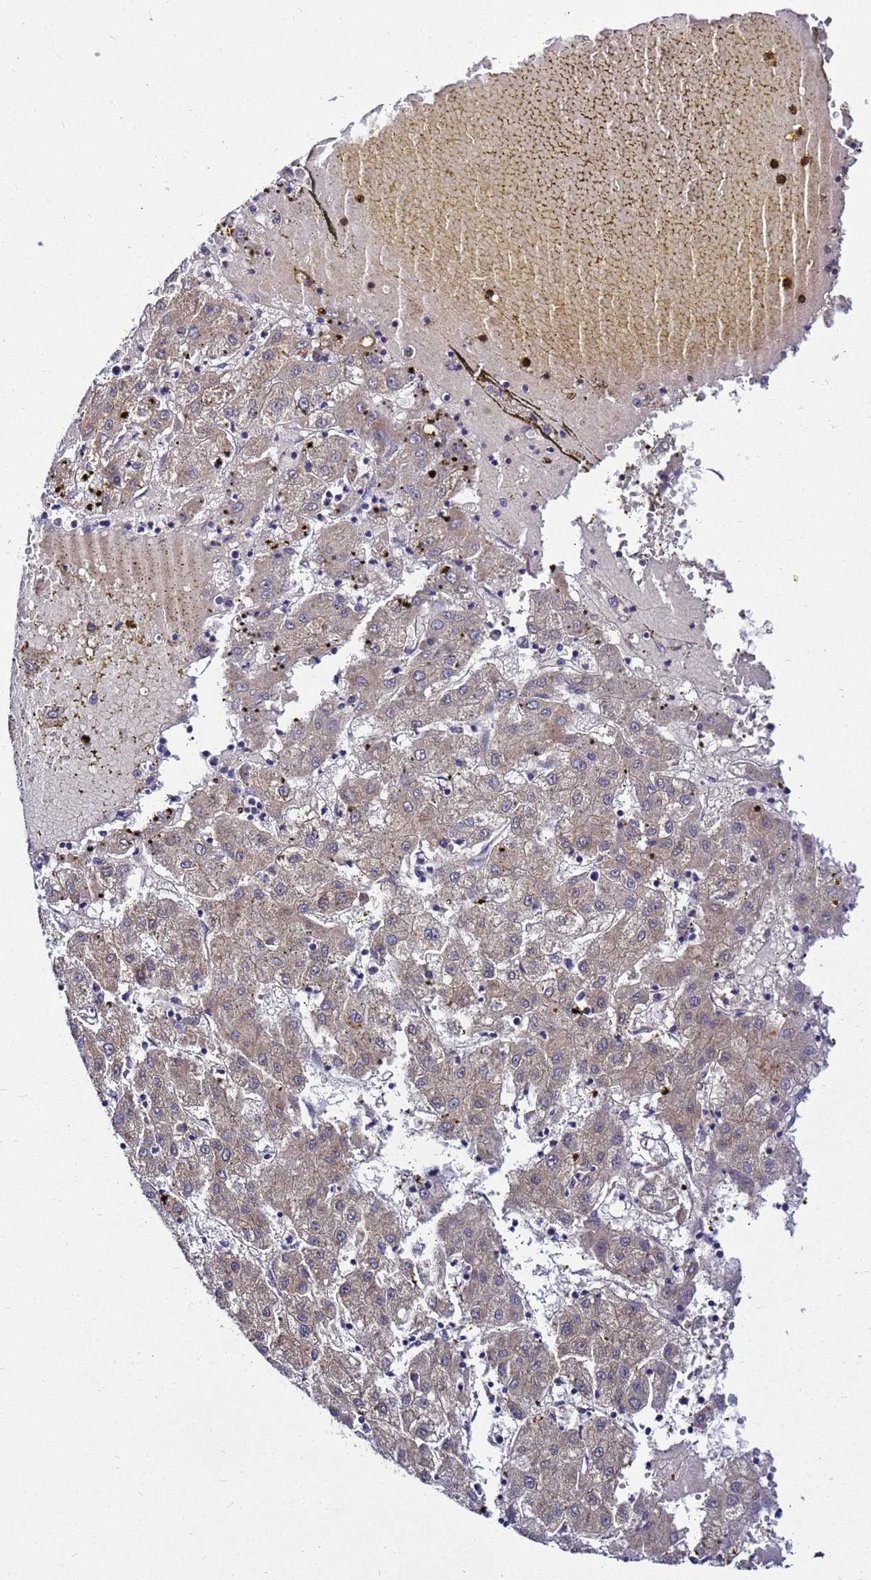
{"staining": {"intensity": "weak", "quantity": ">75%", "location": "cytoplasmic/membranous"}, "tissue": "liver cancer", "cell_type": "Tumor cells", "image_type": "cancer", "snomed": [{"axis": "morphology", "description": "Carcinoma, Hepatocellular, NOS"}, {"axis": "topography", "description": "Liver"}], "caption": "IHC of human liver cancer reveals low levels of weak cytoplasmic/membranous staining in about >75% of tumor cells. (IHC, brightfield microscopy, high magnification).", "gene": "SAT1", "patient": {"sex": "male", "age": 72}}